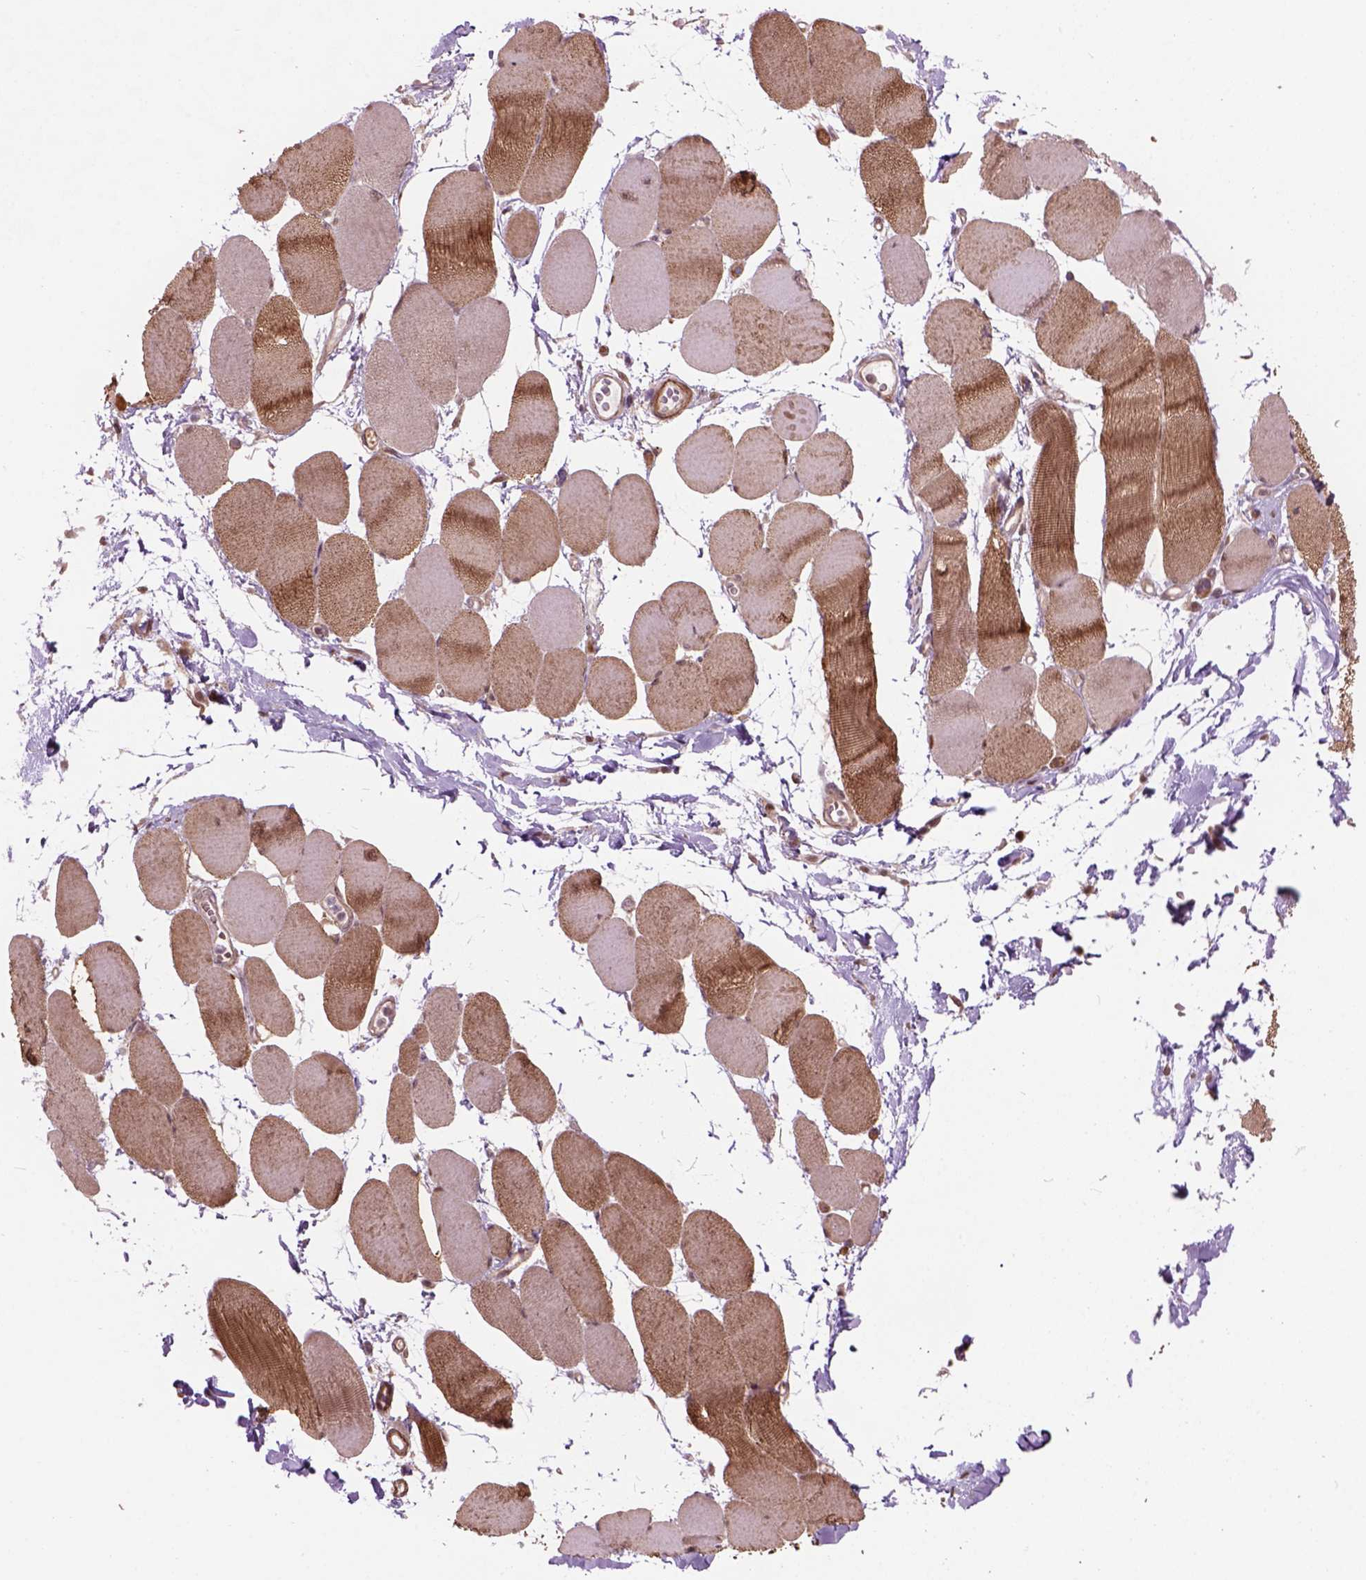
{"staining": {"intensity": "moderate", "quantity": "<25%", "location": "cytoplasmic/membranous,nuclear"}, "tissue": "skeletal muscle", "cell_type": "Myocytes", "image_type": "normal", "snomed": [{"axis": "morphology", "description": "Normal tissue, NOS"}, {"axis": "topography", "description": "Skeletal muscle"}], "caption": "A histopathology image of skeletal muscle stained for a protein exhibits moderate cytoplasmic/membranous,nuclear brown staining in myocytes. (DAB IHC, brown staining for protein, blue staining for nuclei).", "gene": "PSMD11", "patient": {"sex": "female", "age": 75}}